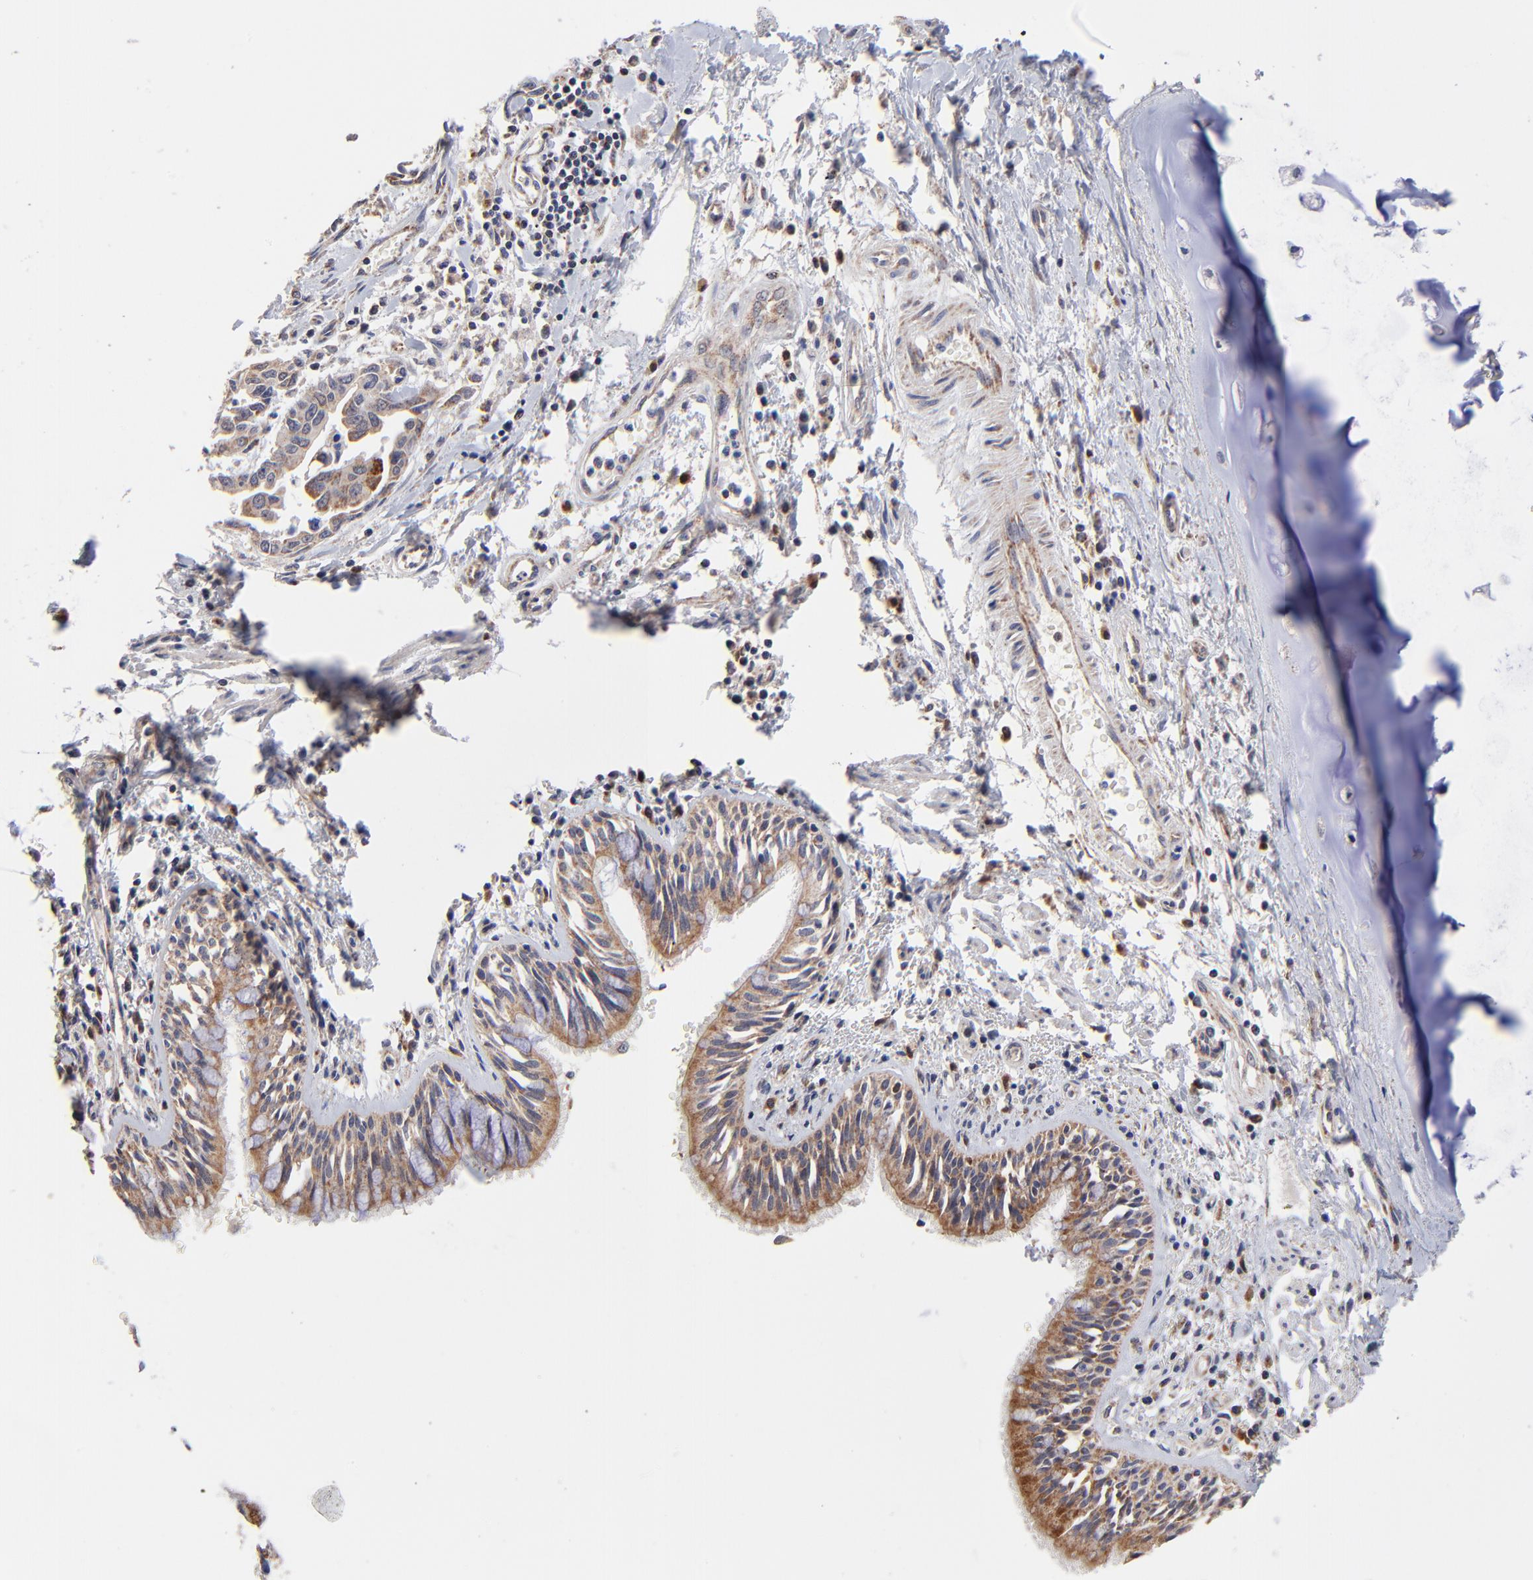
{"staining": {"intensity": "moderate", "quantity": "25%-75%", "location": "cytoplasmic/membranous"}, "tissue": "lung cancer", "cell_type": "Tumor cells", "image_type": "cancer", "snomed": [{"axis": "morphology", "description": "Adenocarcinoma, NOS"}, {"axis": "topography", "description": "Lymph node"}, {"axis": "topography", "description": "Lung"}], "caption": "Protein staining displays moderate cytoplasmic/membranous positivity in approximately 25%-75% of tumor cells in lung adenocarcinoma.", "gene": "FBXL12", "patient": {"sex": "male", "age": 64}}